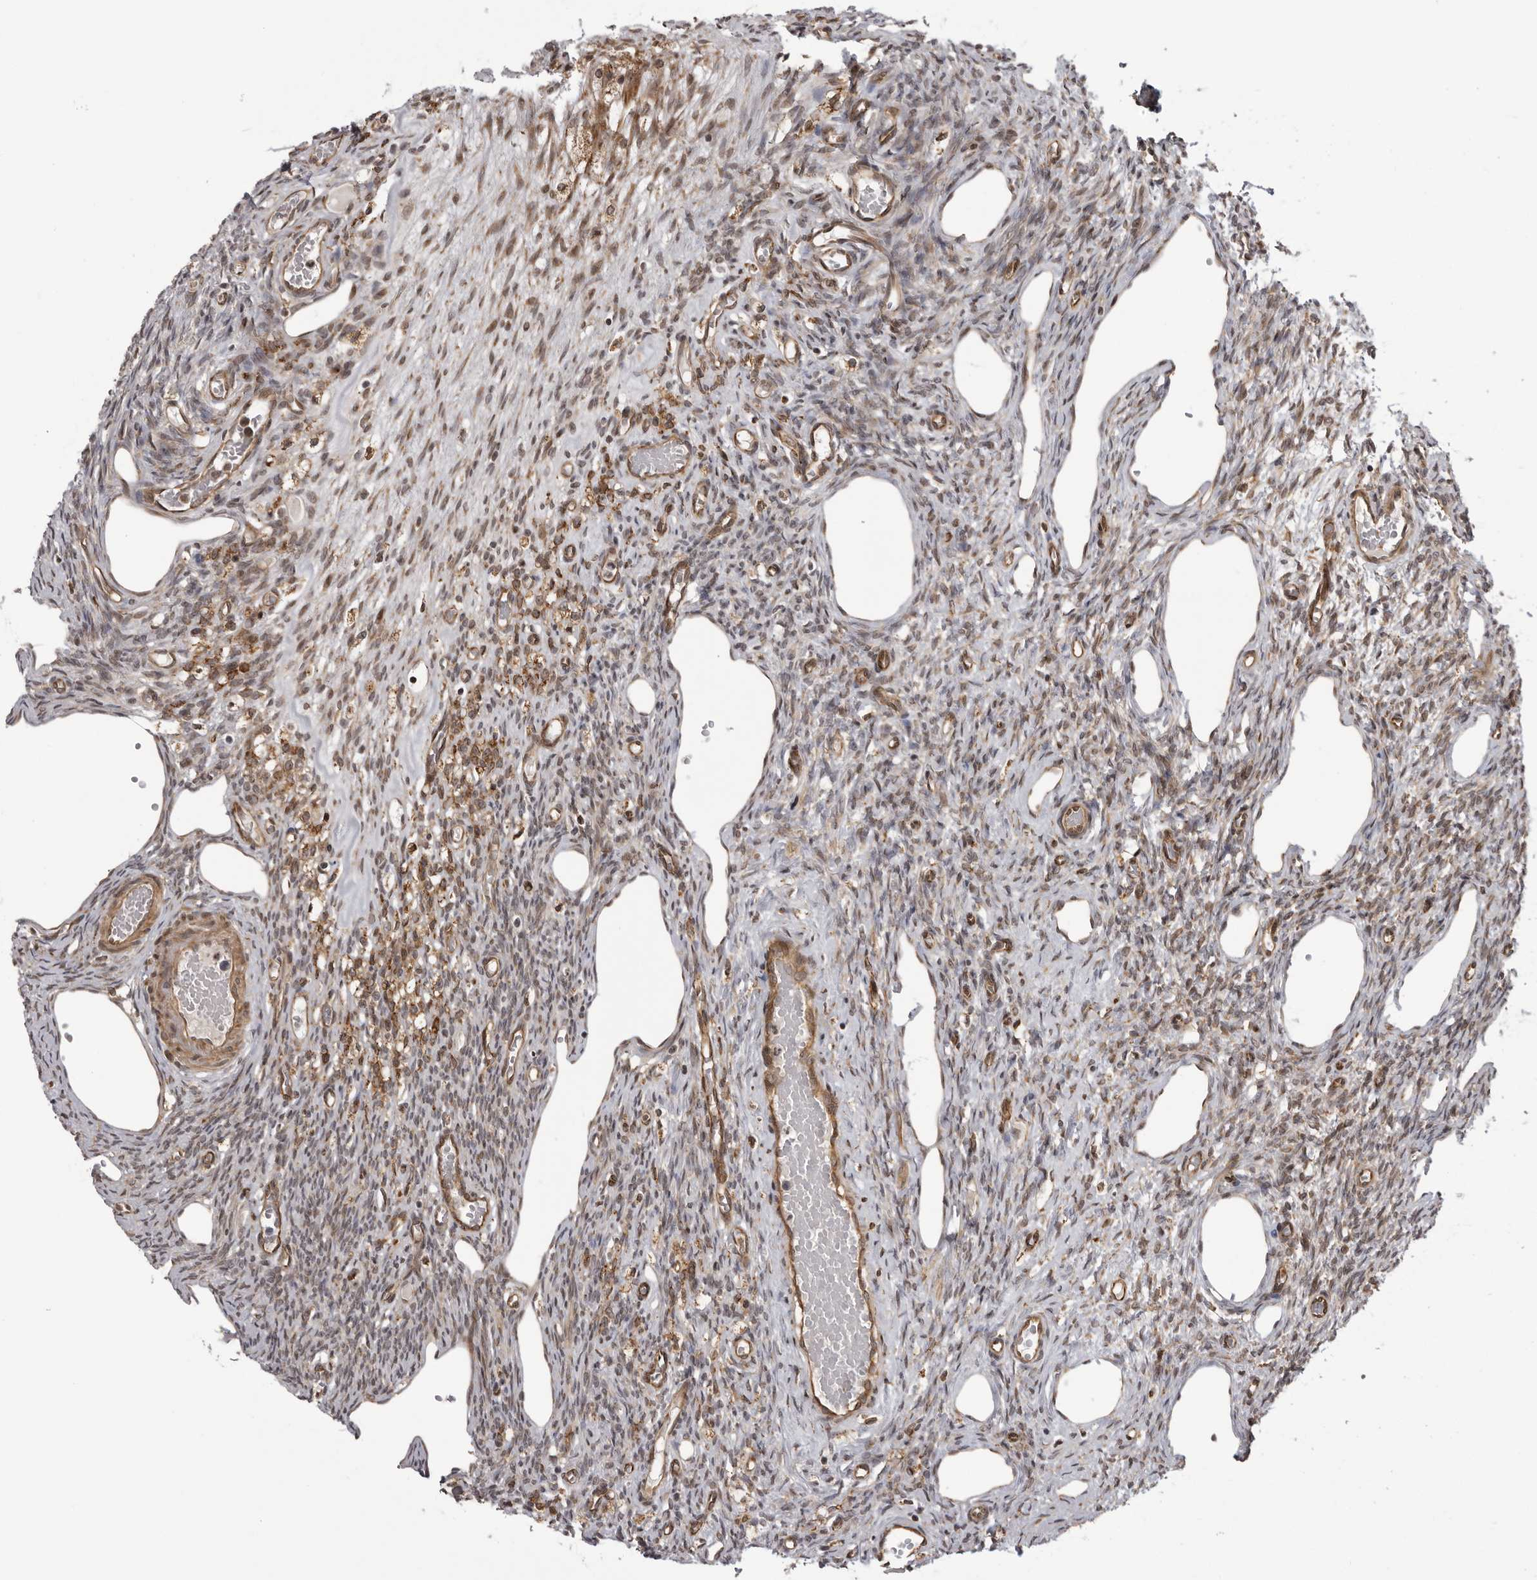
{"staining": {"intensity": "weak", "quantity": ">75%", "location": "cytoplasmic/membranous"}, "tissue": "ovary", "cell_type": "Ovarian stroma cells", "image_type": "normal", "snomed": [{"axis": "morphology", "description": "Normal tissue, NOS"}, {"axis": "topography", "description": "Ovary"}], "caption": "About >75% of ovarian stroma cells in normal human ovary reveal weak cytoplasmic/membranous protein positivity as visualized by brown immunohistochemical staining.", "gene": "DNAH14", "patient": {"sex": "female", "age": 33}}